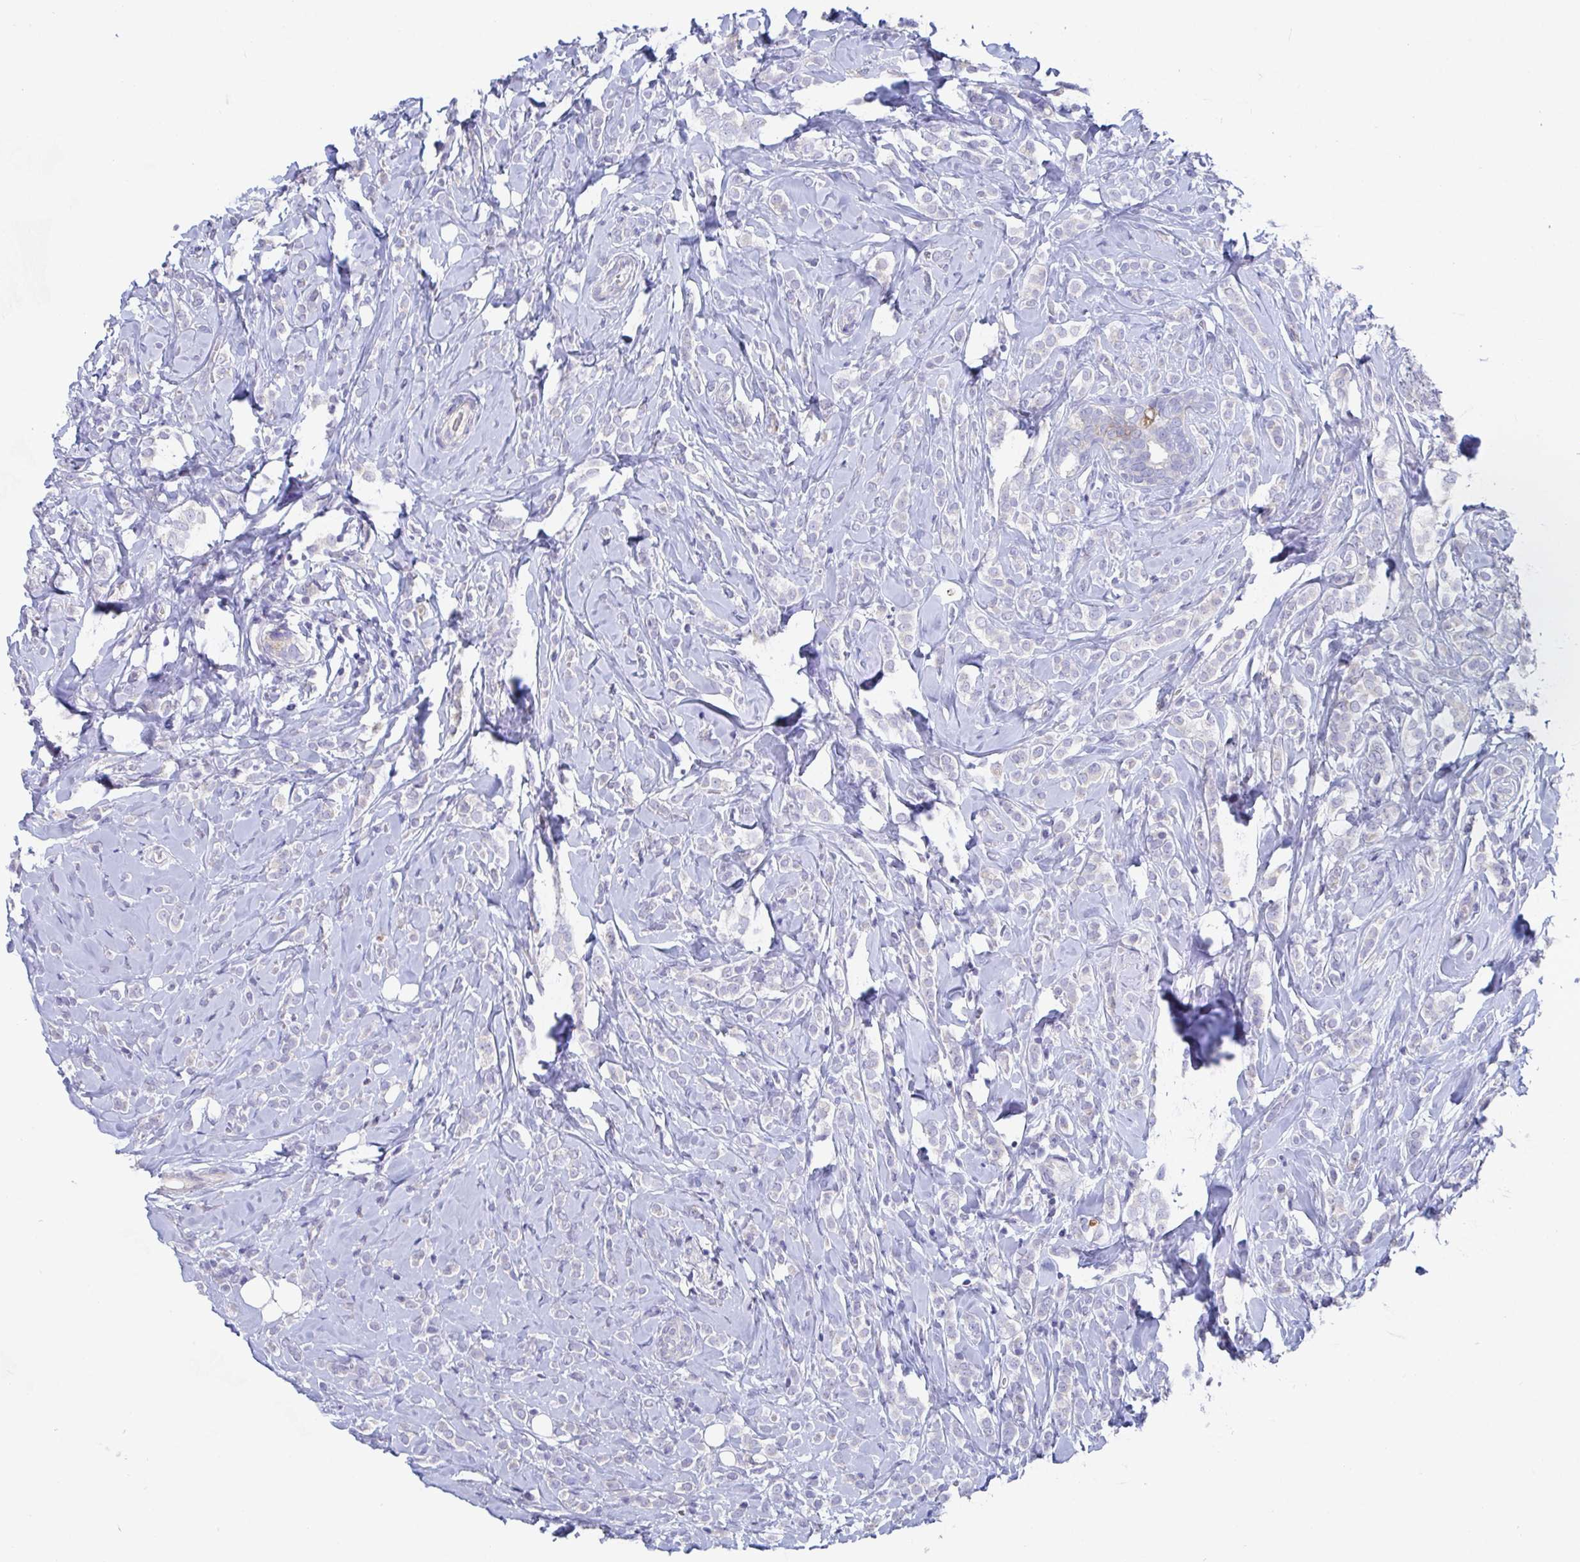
{"staining": {"intensity": "negative", "quantity": "none", "location": "none"}, "tissue": "breast cancer", "cell_type": "Tumor cells", "image_type": "cancer", "snomed": [{"axis": "morphology", "description": "Lobular carcinoma"}, {"axis": "topography", "description": "Breast"}], "caption": "This is an immunohistochemistry histopathology image of breast lobular carcinoma. There is no staining in tumor cells.", "gene": "ZNF561", "patient": {"sex": "female", "age": 49}}